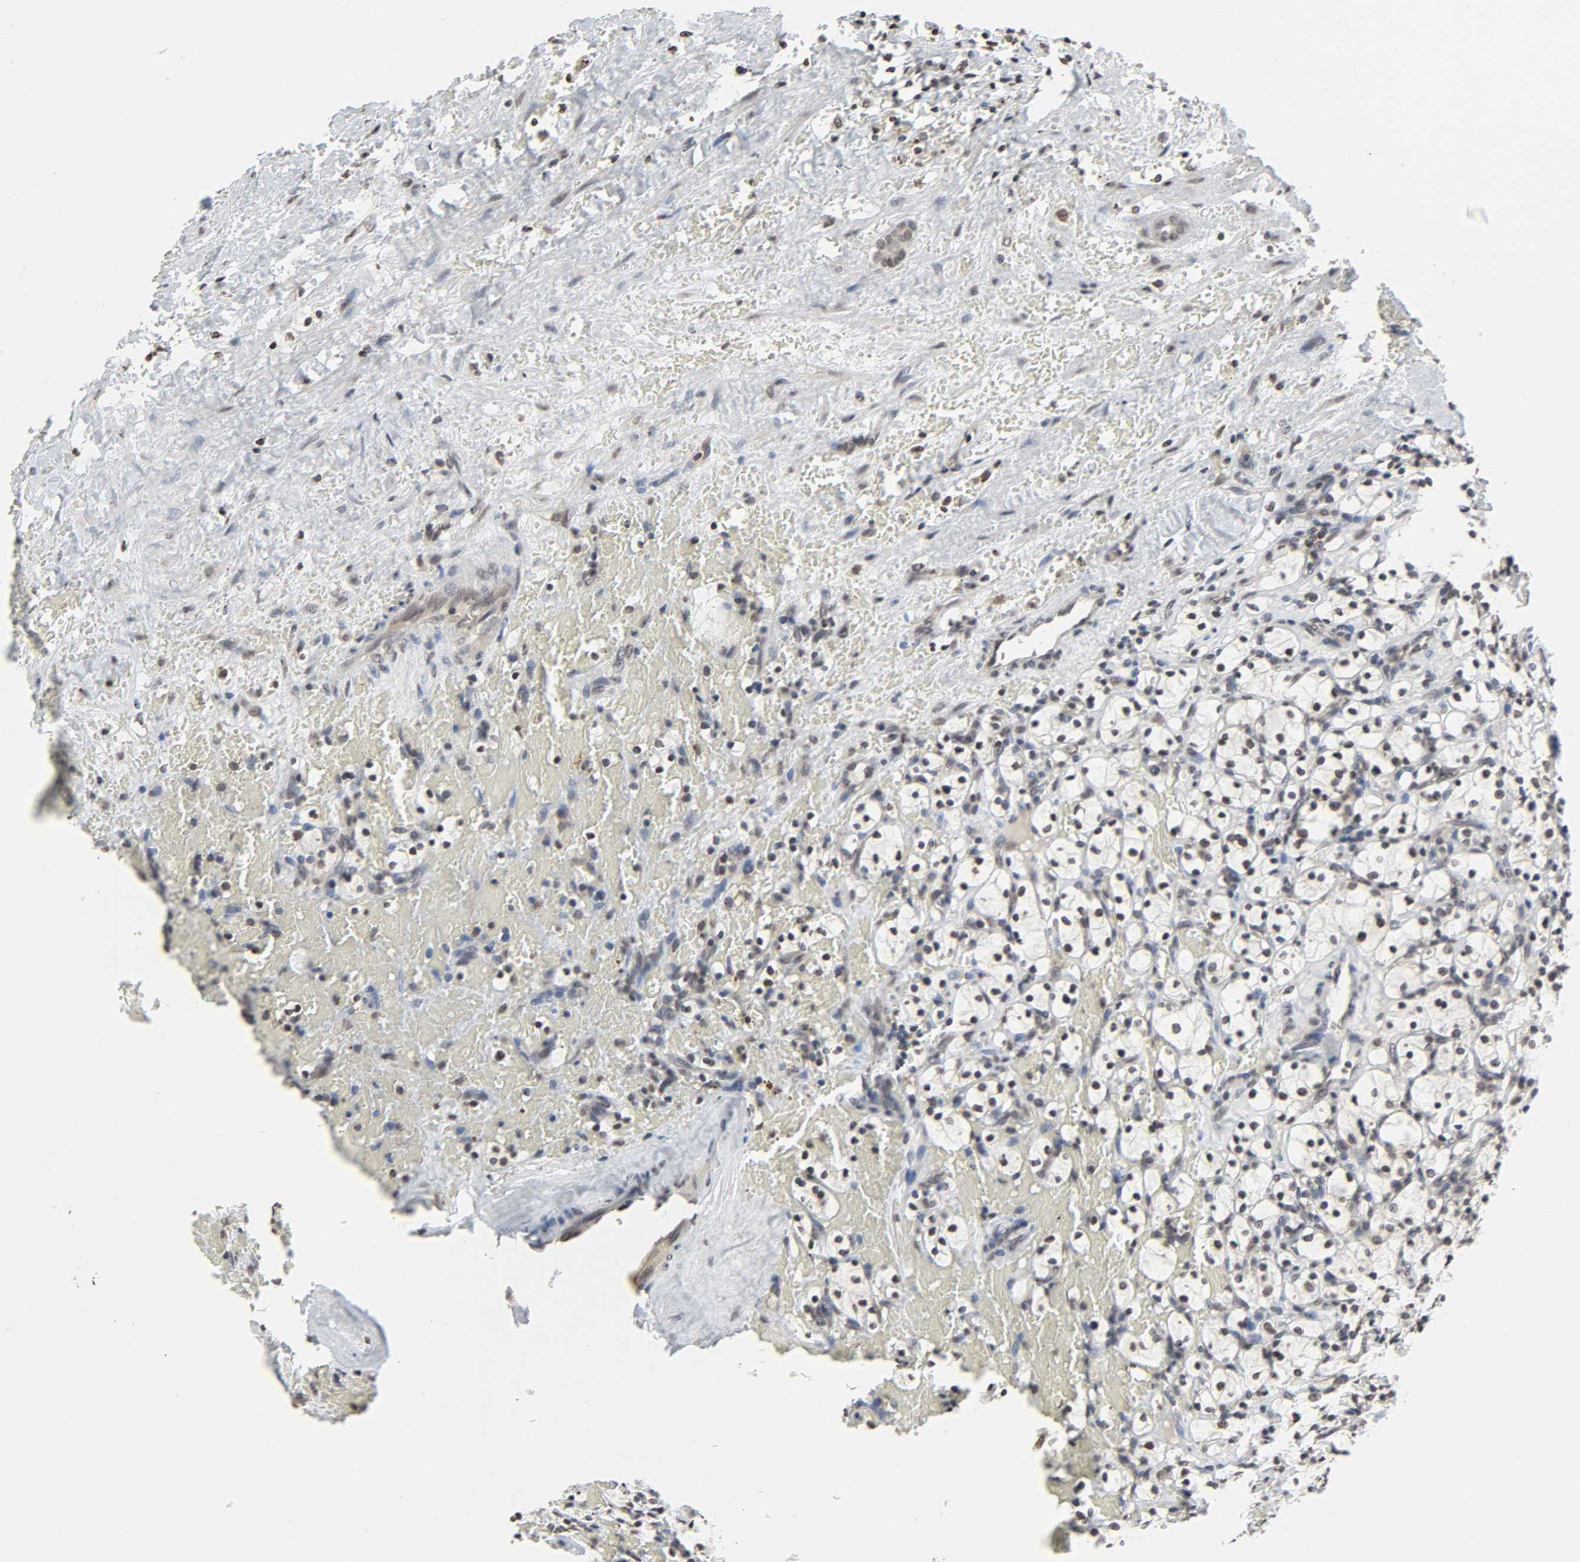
{"staining": {"intensity": "moderate", "quantity": ">75%", "location": "nuclear"}, "tissue": "renal cancer", "cell_type": "Tumor cells", "image_type": "cancer", "snomed": [{"axis": "morphology", "description": "Adenocarcinoma, NOS"}, {"axis": "topography", "description": "Kidney"}], "caption": "Renal adenocarcinoma stained with DAB IHC displays medium levels of moderate nuclear positivity in approximately >75% of tumor cells.", "gene": "ELAVL1", "patient": {"sex": "female", "age": 83}}